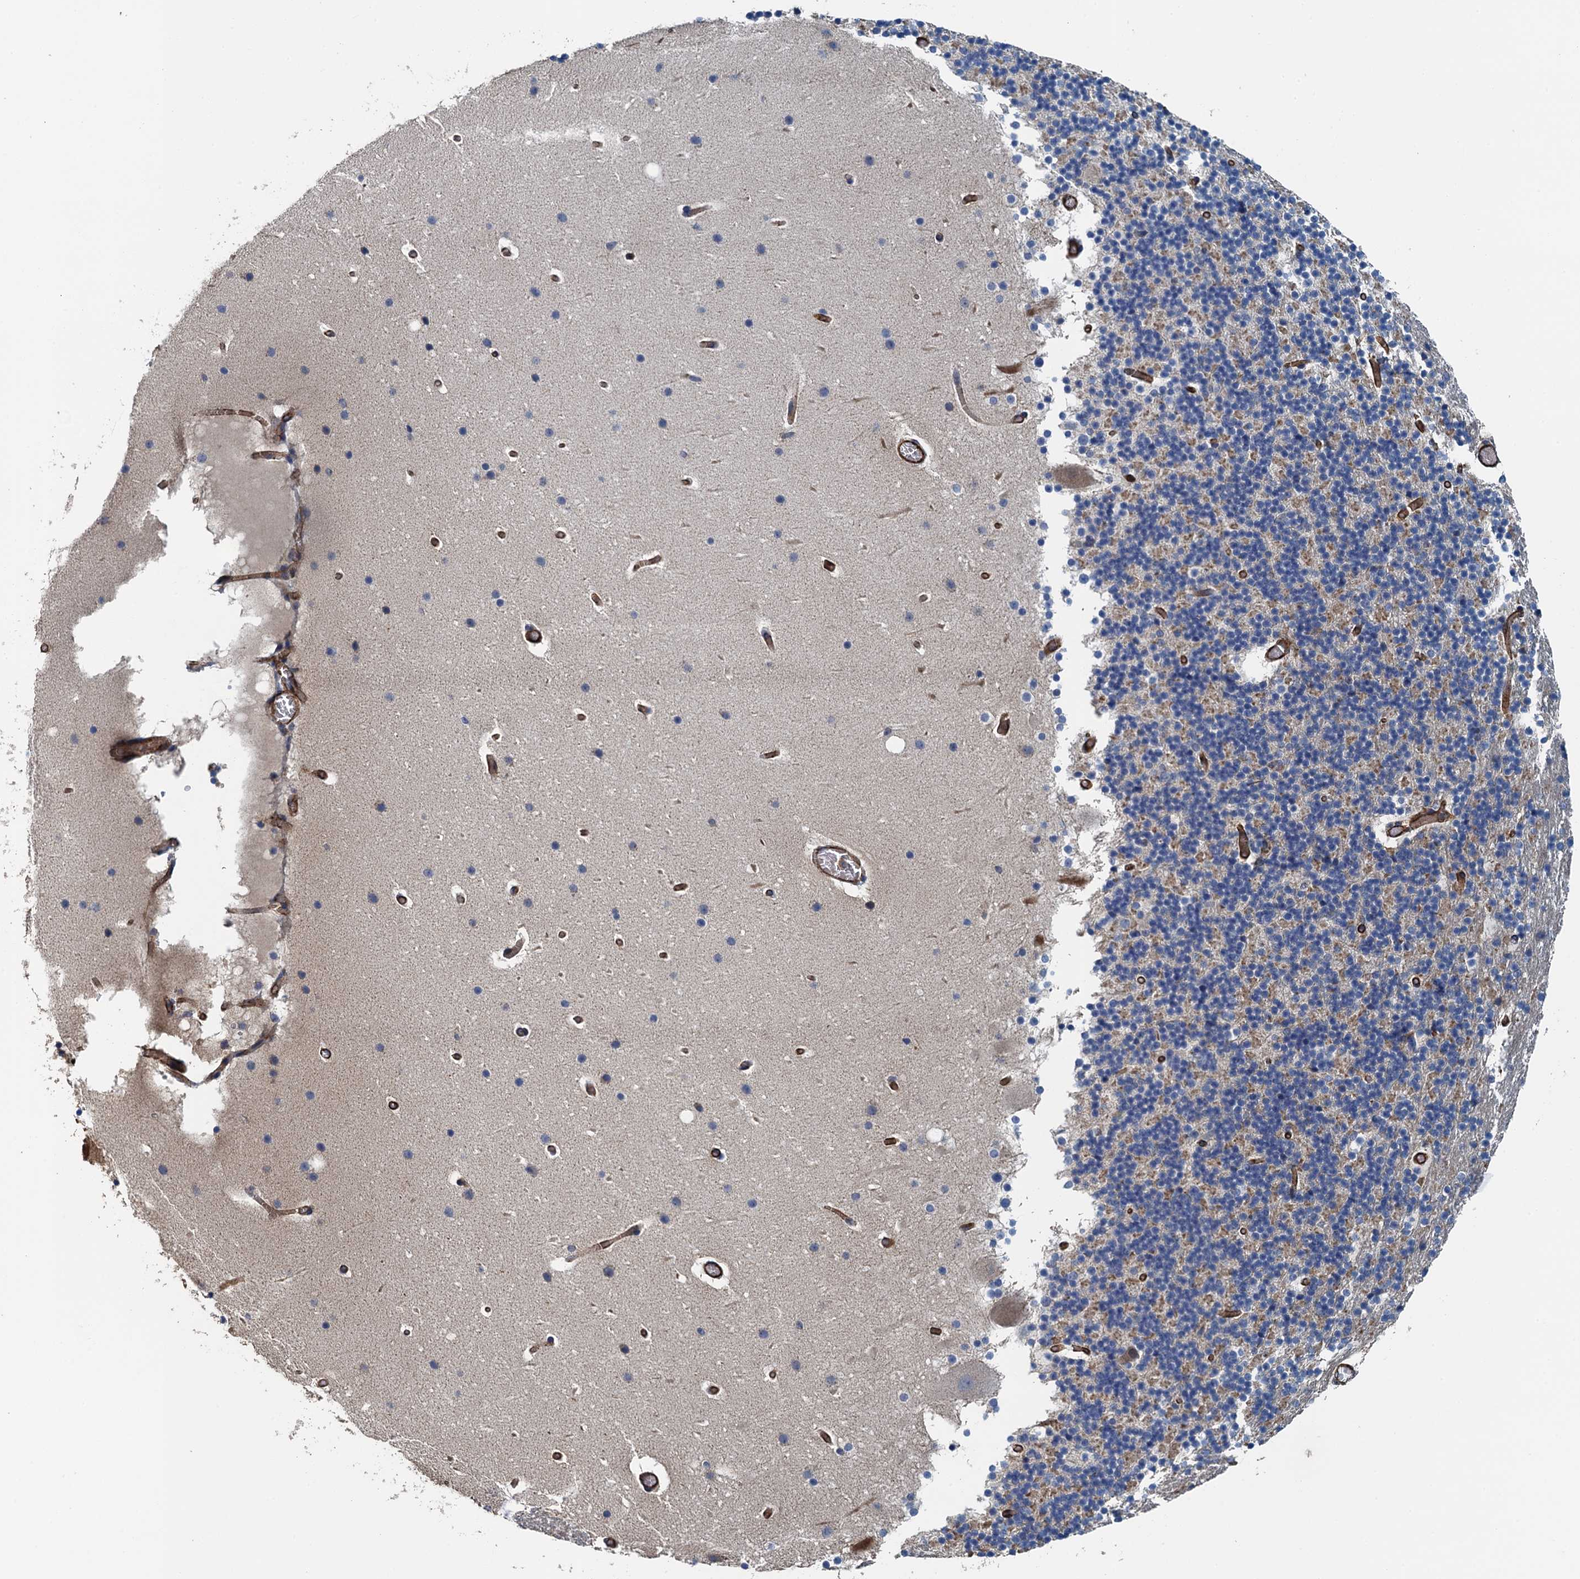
{"staining": {"intensity": "negative", "quantity": "none", "location": "none"}, "tissue": "cerebellum", "cell_type": "Cells in granular layer", "image_type": "normal", "snomed": [{"axis": "morphology", "description": "Normal tissue, NOS"}, {"axis": "topography", "description": "Cerebellum"}], "caption": "Micrograph shows no significant protein positivity in cells in granular layer of normal cerebellum. Nuclei are stained in blue.", "gene": "PPP1R14D", "patient": {"sex": "male", "age": 57}}